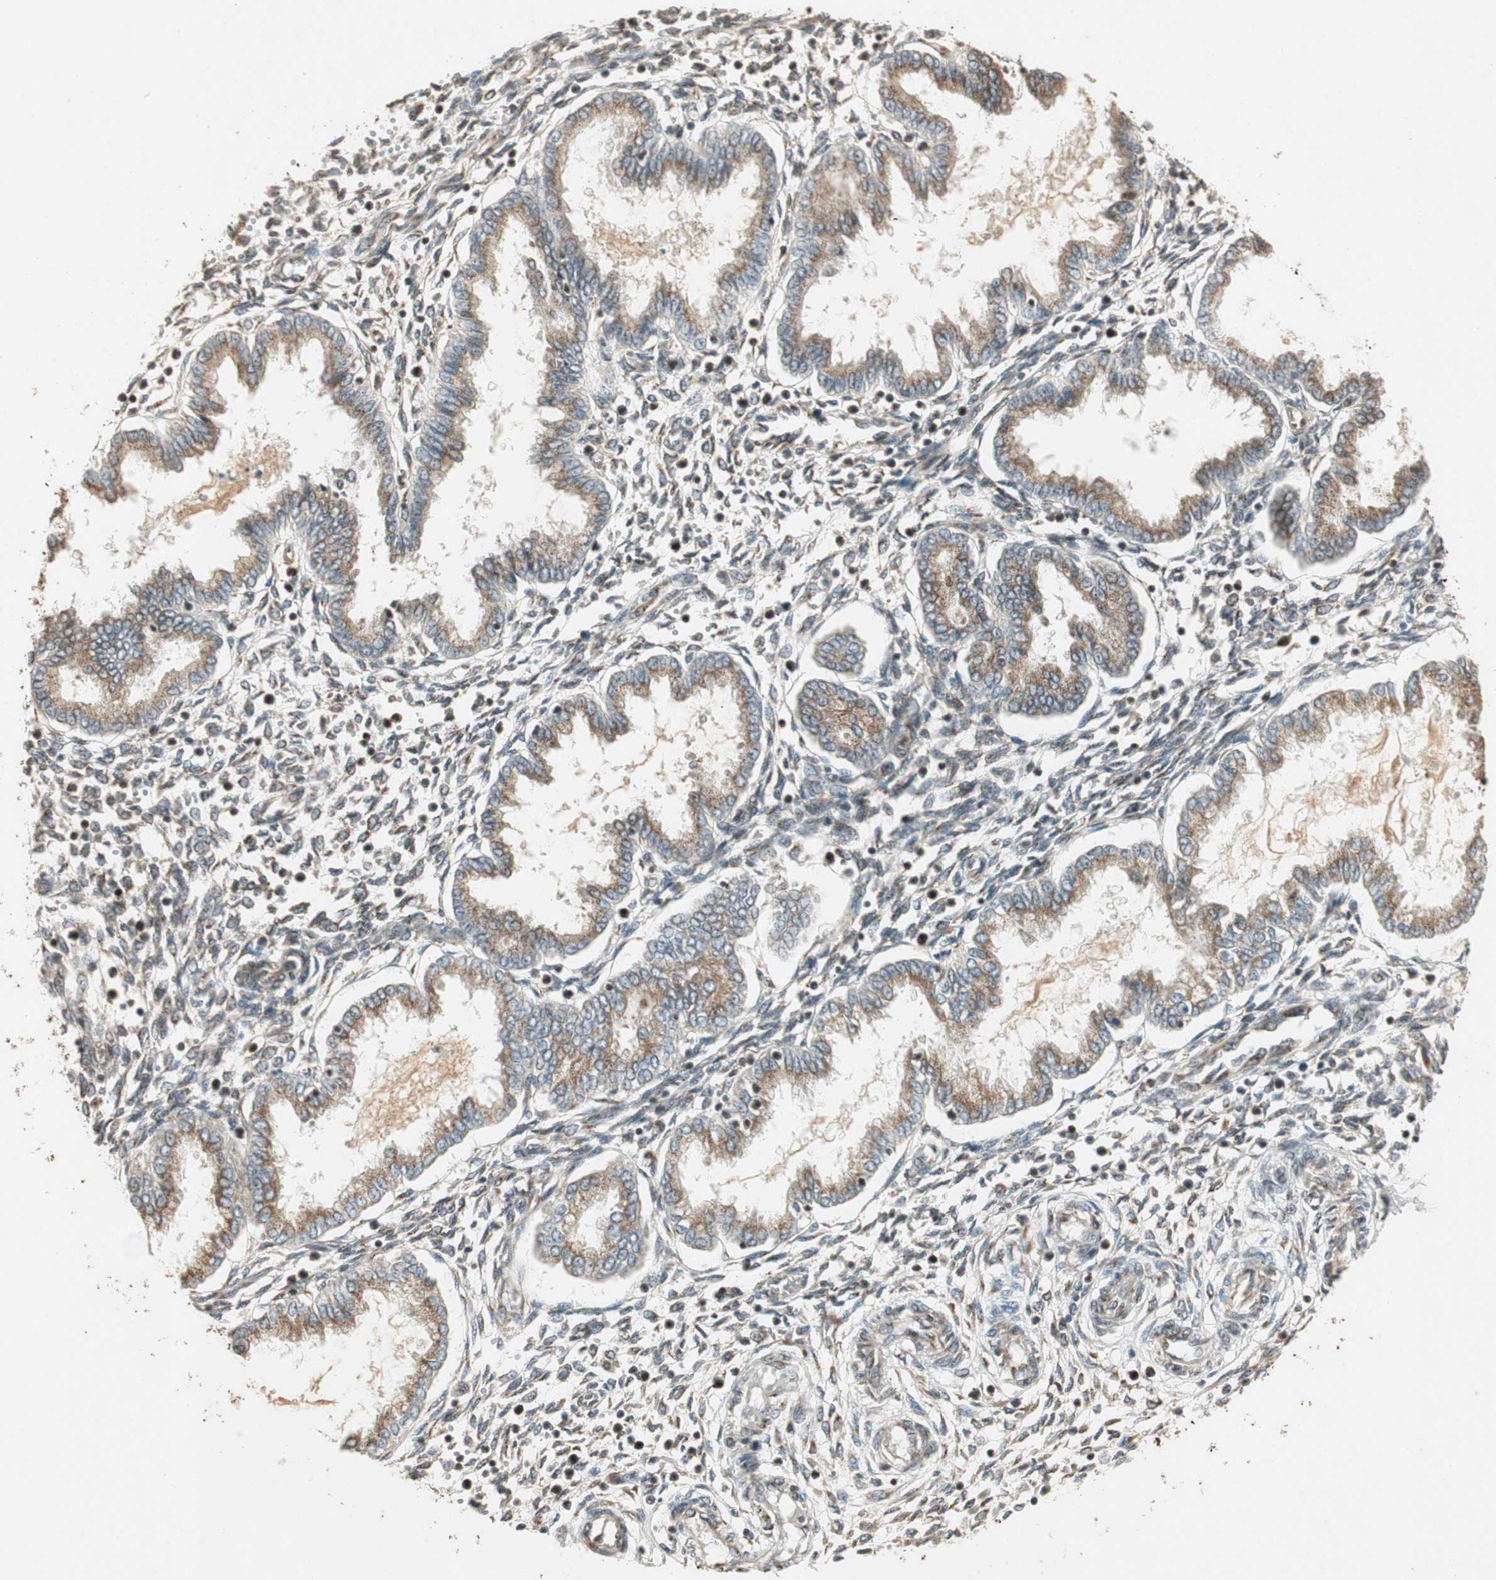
{"staining": {"intensity": "negative", "quantity": "none", "location": "none"}, "tissue": "endometrium", "cell_type": "Cells in endometrial stroma", "image_type": "normal", "snomed": [{"axis": "morphology", "description": "Normal tissue, NOS"}, {"axis": "topography", "description": "Endometrium"}], "caption": "This is an IHC image of normal human endometrium. There is no positivity in cells in endometrial stroma.", "gene": "NEO1", "patient": {"sex": "female", "age": 33}}